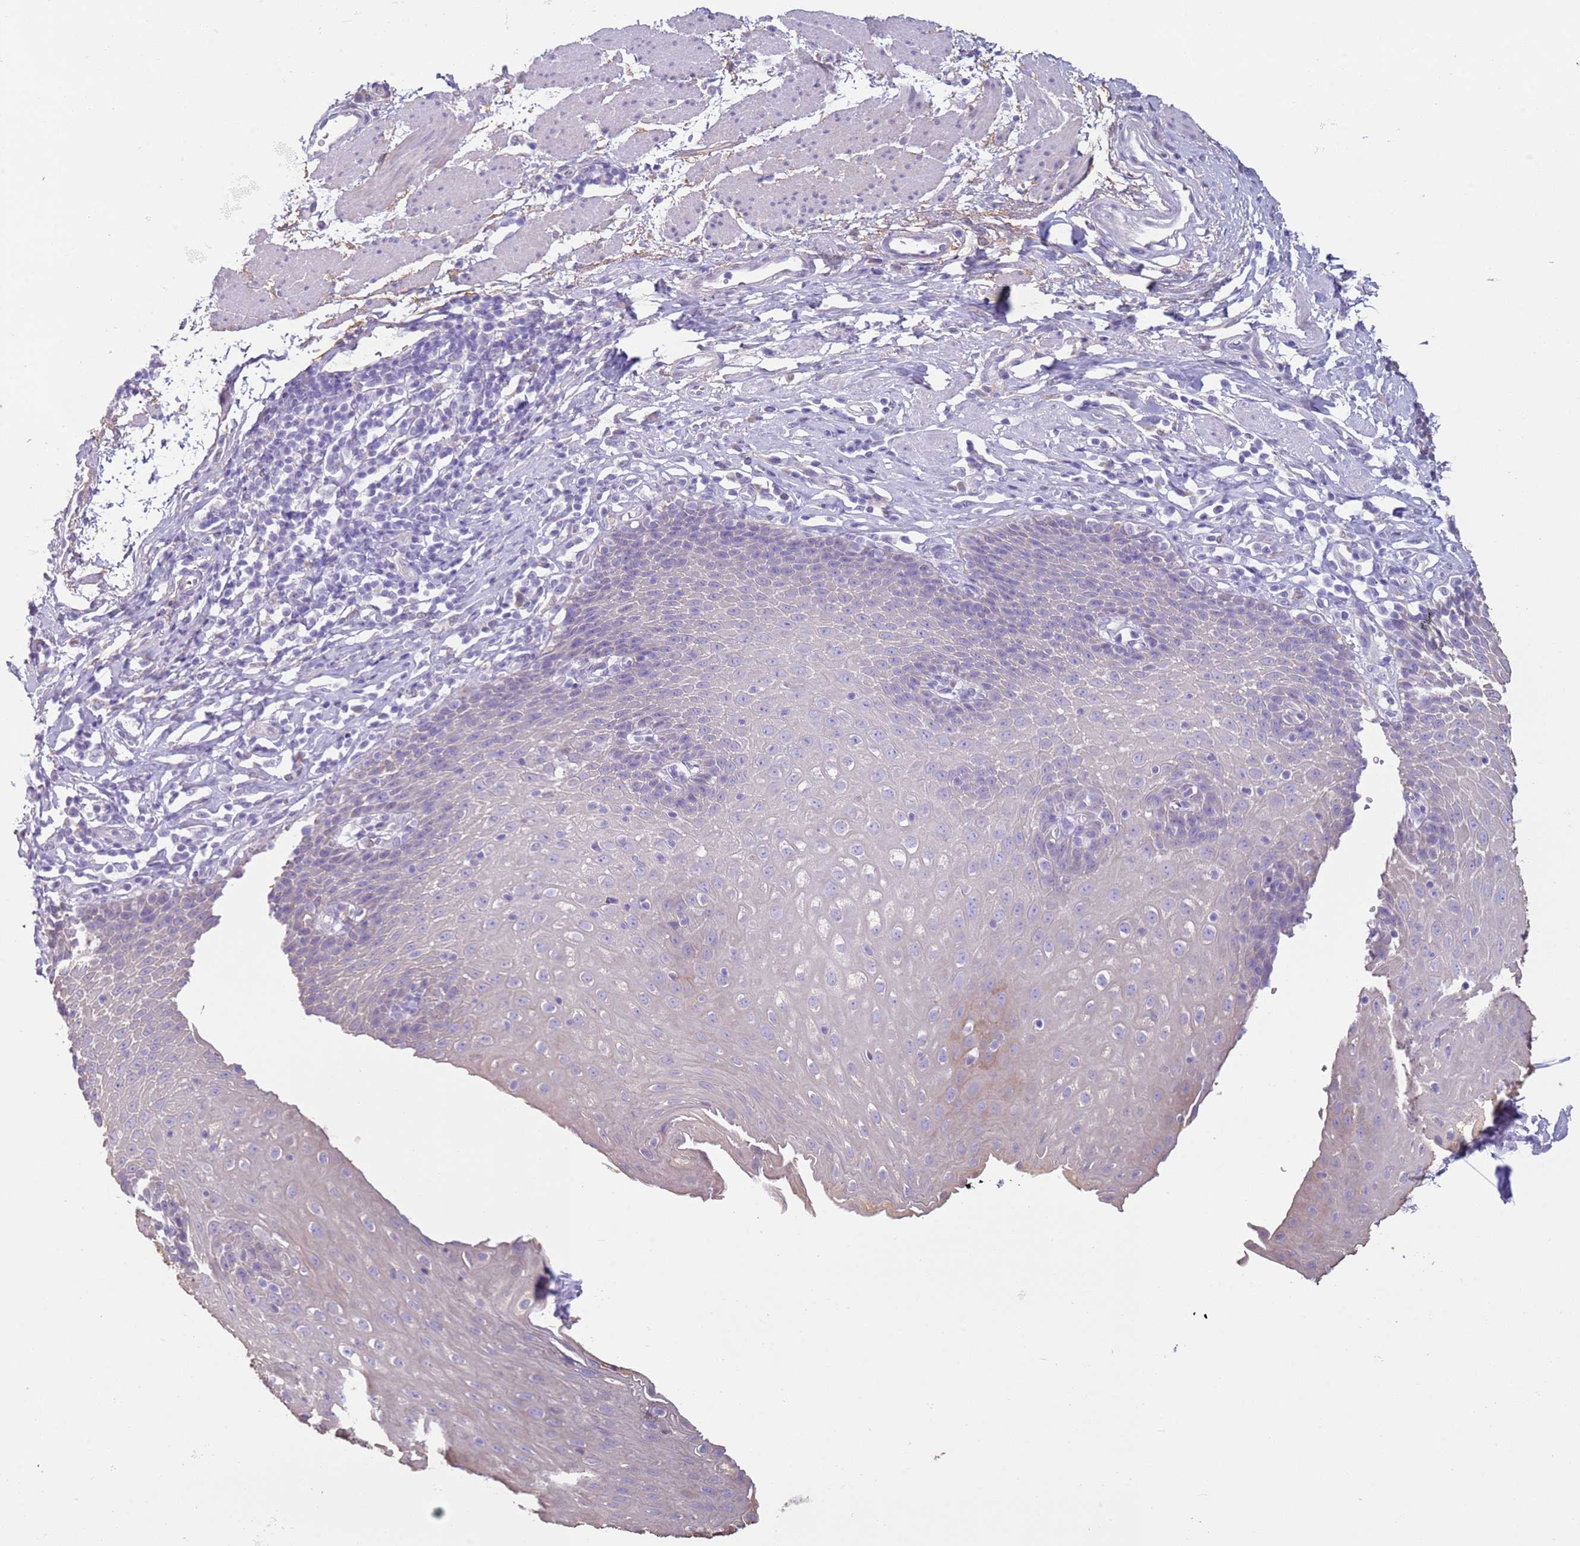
{"staining": {"intensity": "negative", "quantity": "none", "location": "none"}, "tissue": "esophagus", "cell_type": "Squamous epithelial cells", "image_type": "normal", "snomed": [{"axis": "morphology", "description": "Normal tissue, NOS"}, {"axis": "topography", "description": "Esophagus"}], "caption": "Image shows no significant protein positivity in squamous epithelial cells of unremarkable esophagus. (Brightfield microscopy of DAB immunohistochemistry at high magnification).", "gene": "OAF", "patient": {"sex": "female", "age": 61}}